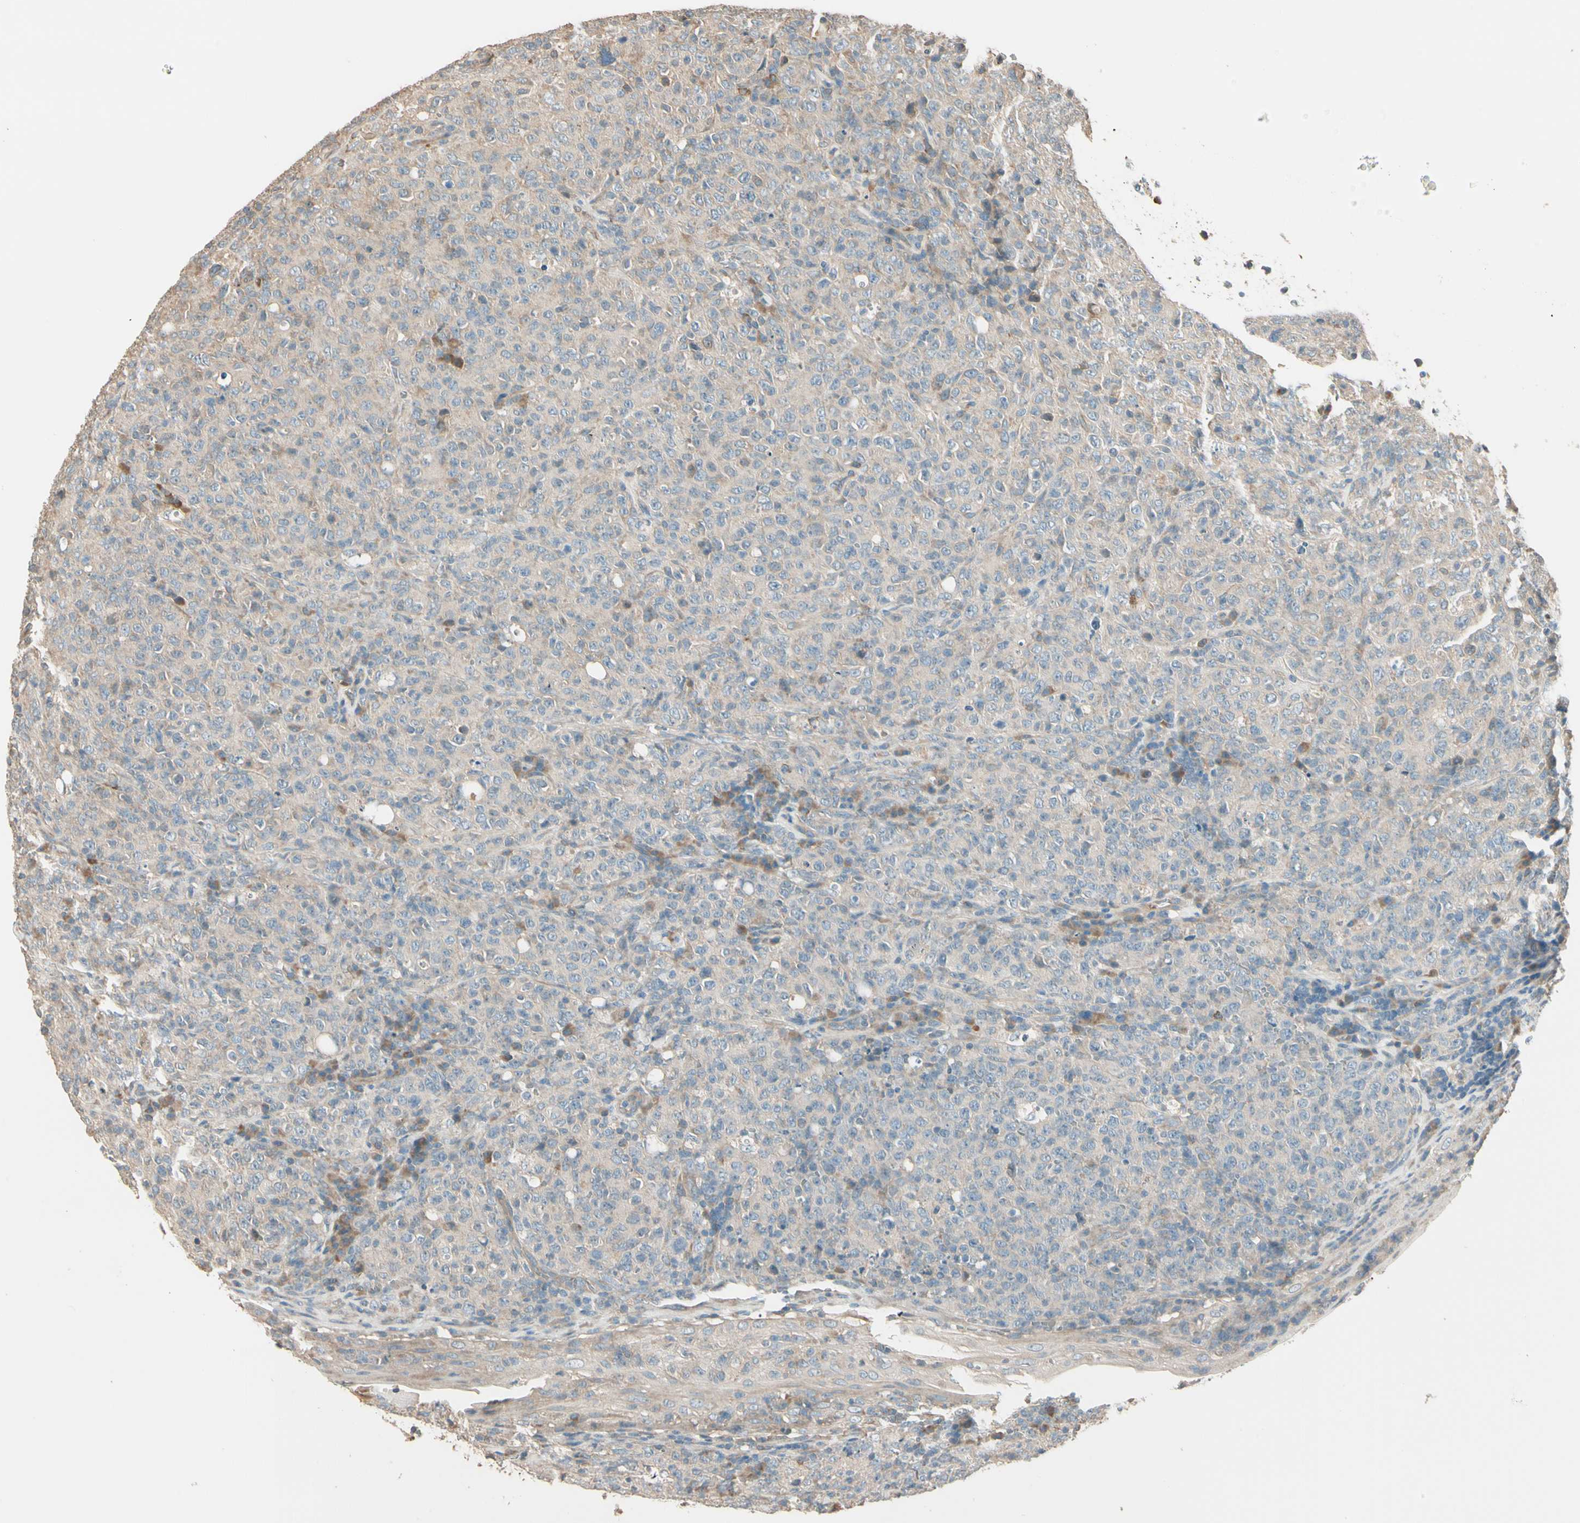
{"staining": {"intensity": "weak", "quantity": ">75%", "location": "cytoplasmic/membranous"}, "tissue": "lymphoma", "cell_type": "Tumor cells", "image_type": "cancer", "snomed": [{"axis": "morphology", "description": "Malignant lymphoma, non-Hodgkin's type, High grade"}, {"axis": "topography", "description": "Tonsil"}], "caption": "Immunohistochemical staining of lymphoma displays weak cytoplasmic/membranous protein staining in approximately >75% of tumor cells.", "gene": "TNFRSF21", "patient": {"sex": "female", "age": 36}}